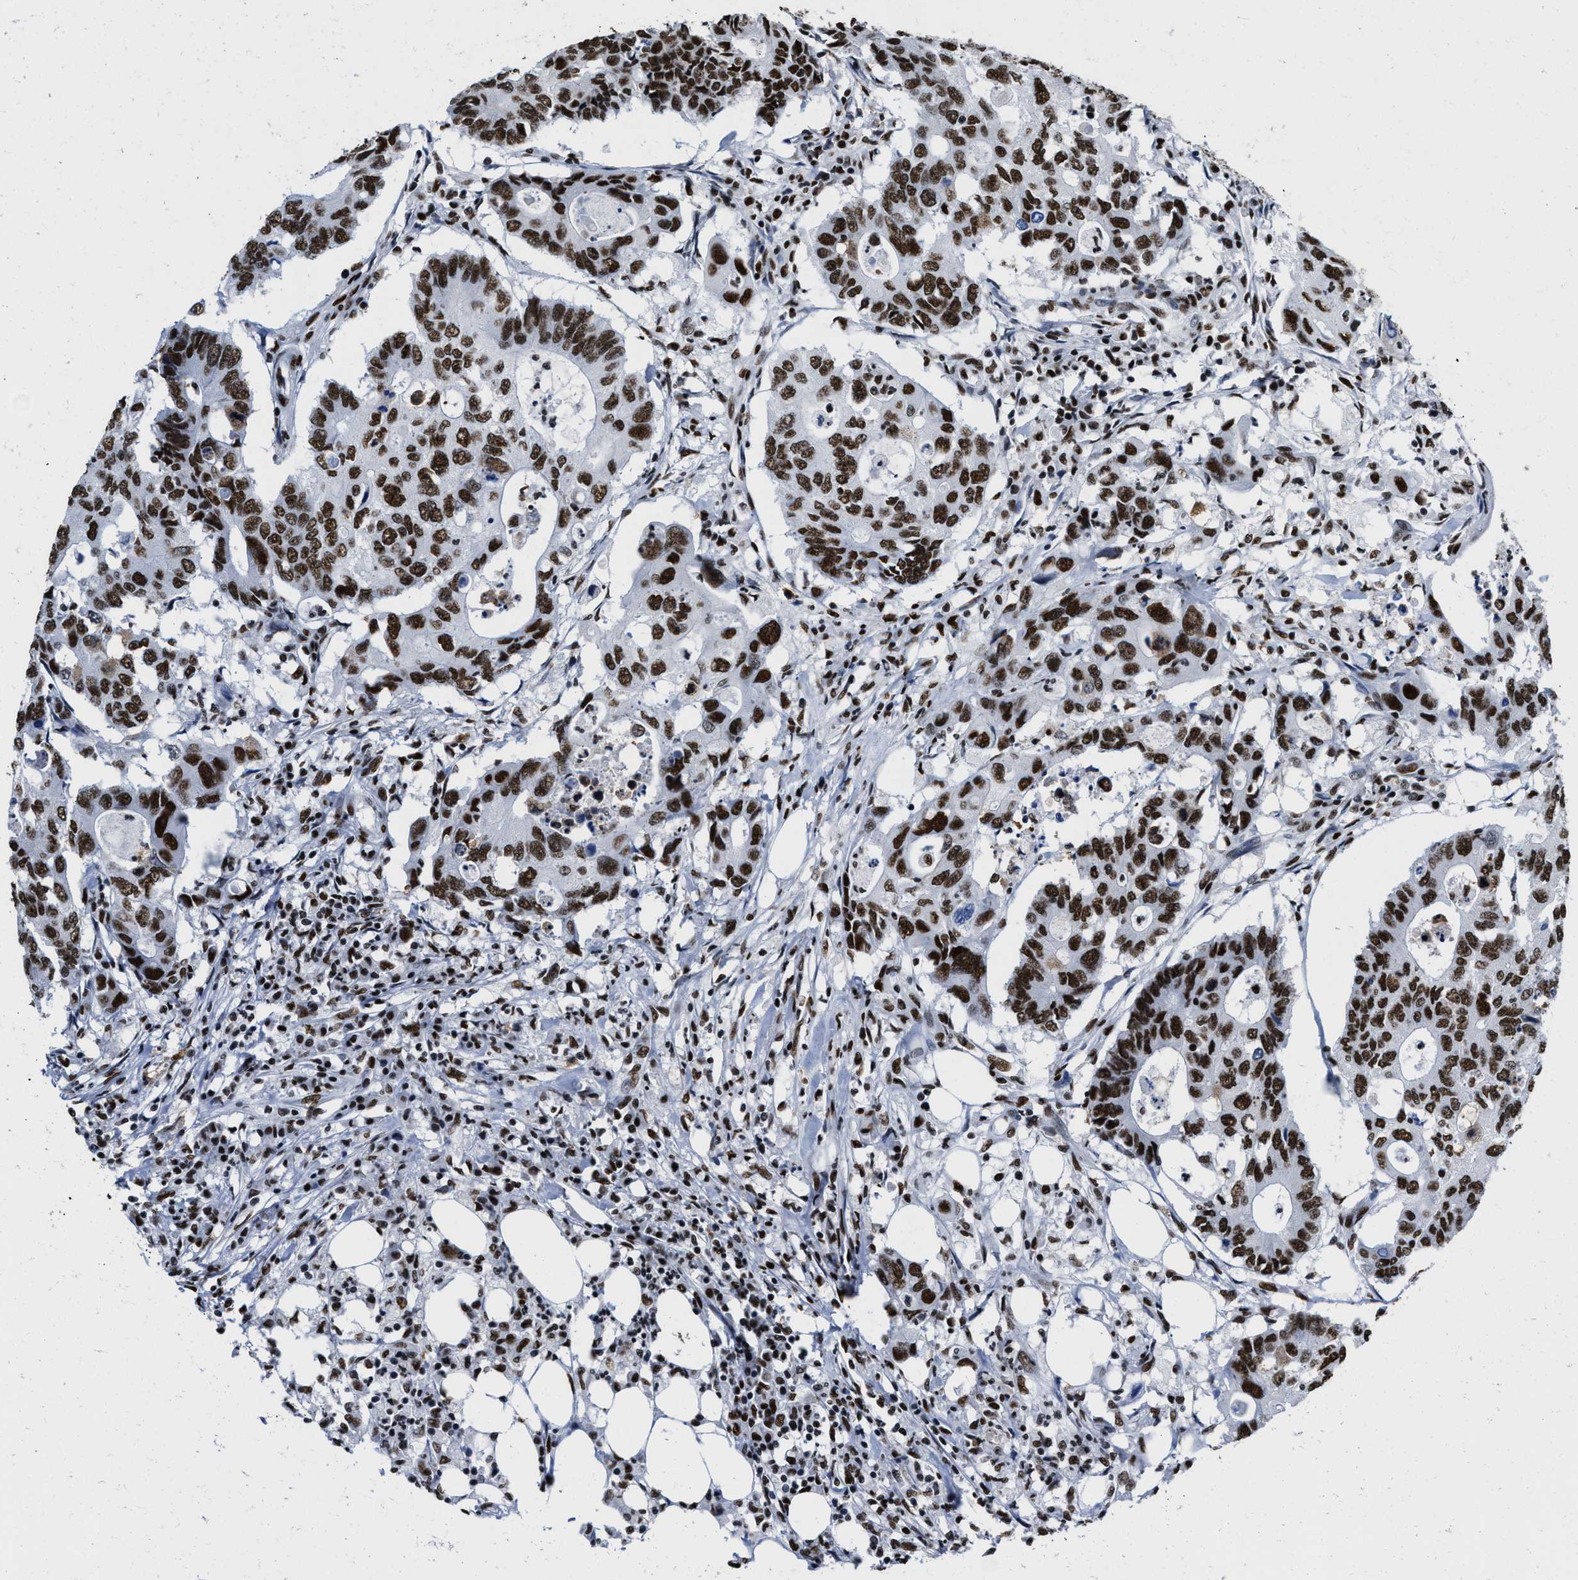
{"staining": {"intensity": "strong", "quantity": ">75%", "location": "nuclear"}, "tissue": "colorectal cancer", "cell_type": "Tumor cells", "image_type": "cancer", "snomed": [{"axis": "morphology", "description": "Adenocarcinoma, NOS"}, {"axis": "topography", "description": "Colon"}], "caption": "Immunohistochemistry of colorectal cancer reveals high levels of strong nuclear positivity in about >75% of tumor cells. The protein is stained brown, and the nuclei are stained in blue (DAB IHC with brightfield microscopy, high magnification).", "gene": "SMARCC2", "patient": {"sex": "male", "age": 71}}